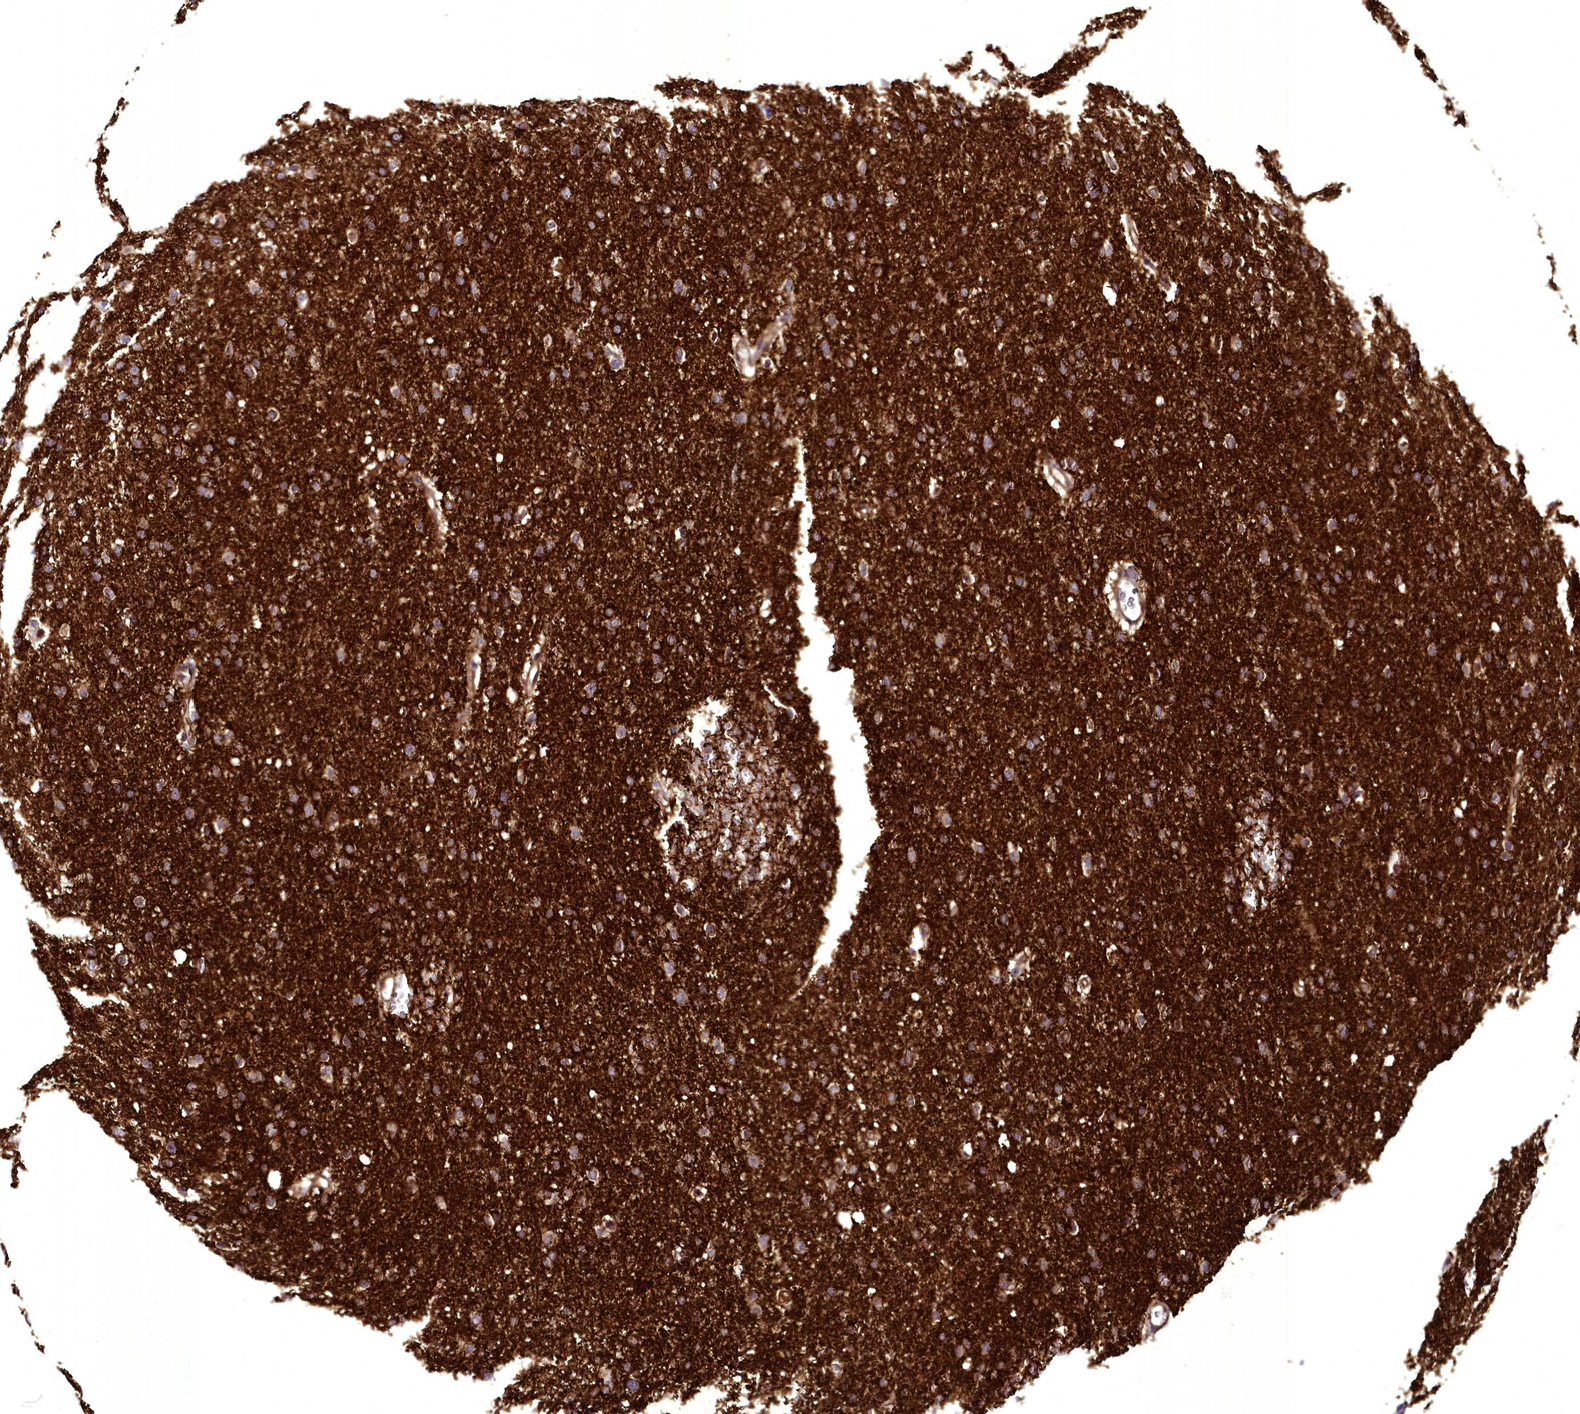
{"staining": {"intensity": "moderate", "quantity": ">75%", "location": "cytoplasmic/membranous"}, "tissue": "glioma", "cell_type": "Tumor cells", "image_type": "cancer", "snomed": [{"axis": "morphology", "description": "Glioma, malignant, High grade"}, {"axis": "topography", "description": "Cerebral cortex"}], "caption": "The photomicrograph demonstrates staining of high-grade glioma (malignant), revealing moderate cytoplasmic/membranous protein staining (brown color) within tumor cells.", "gene": "STXBP1", "patient": {"sex": "female", "age": 36}}